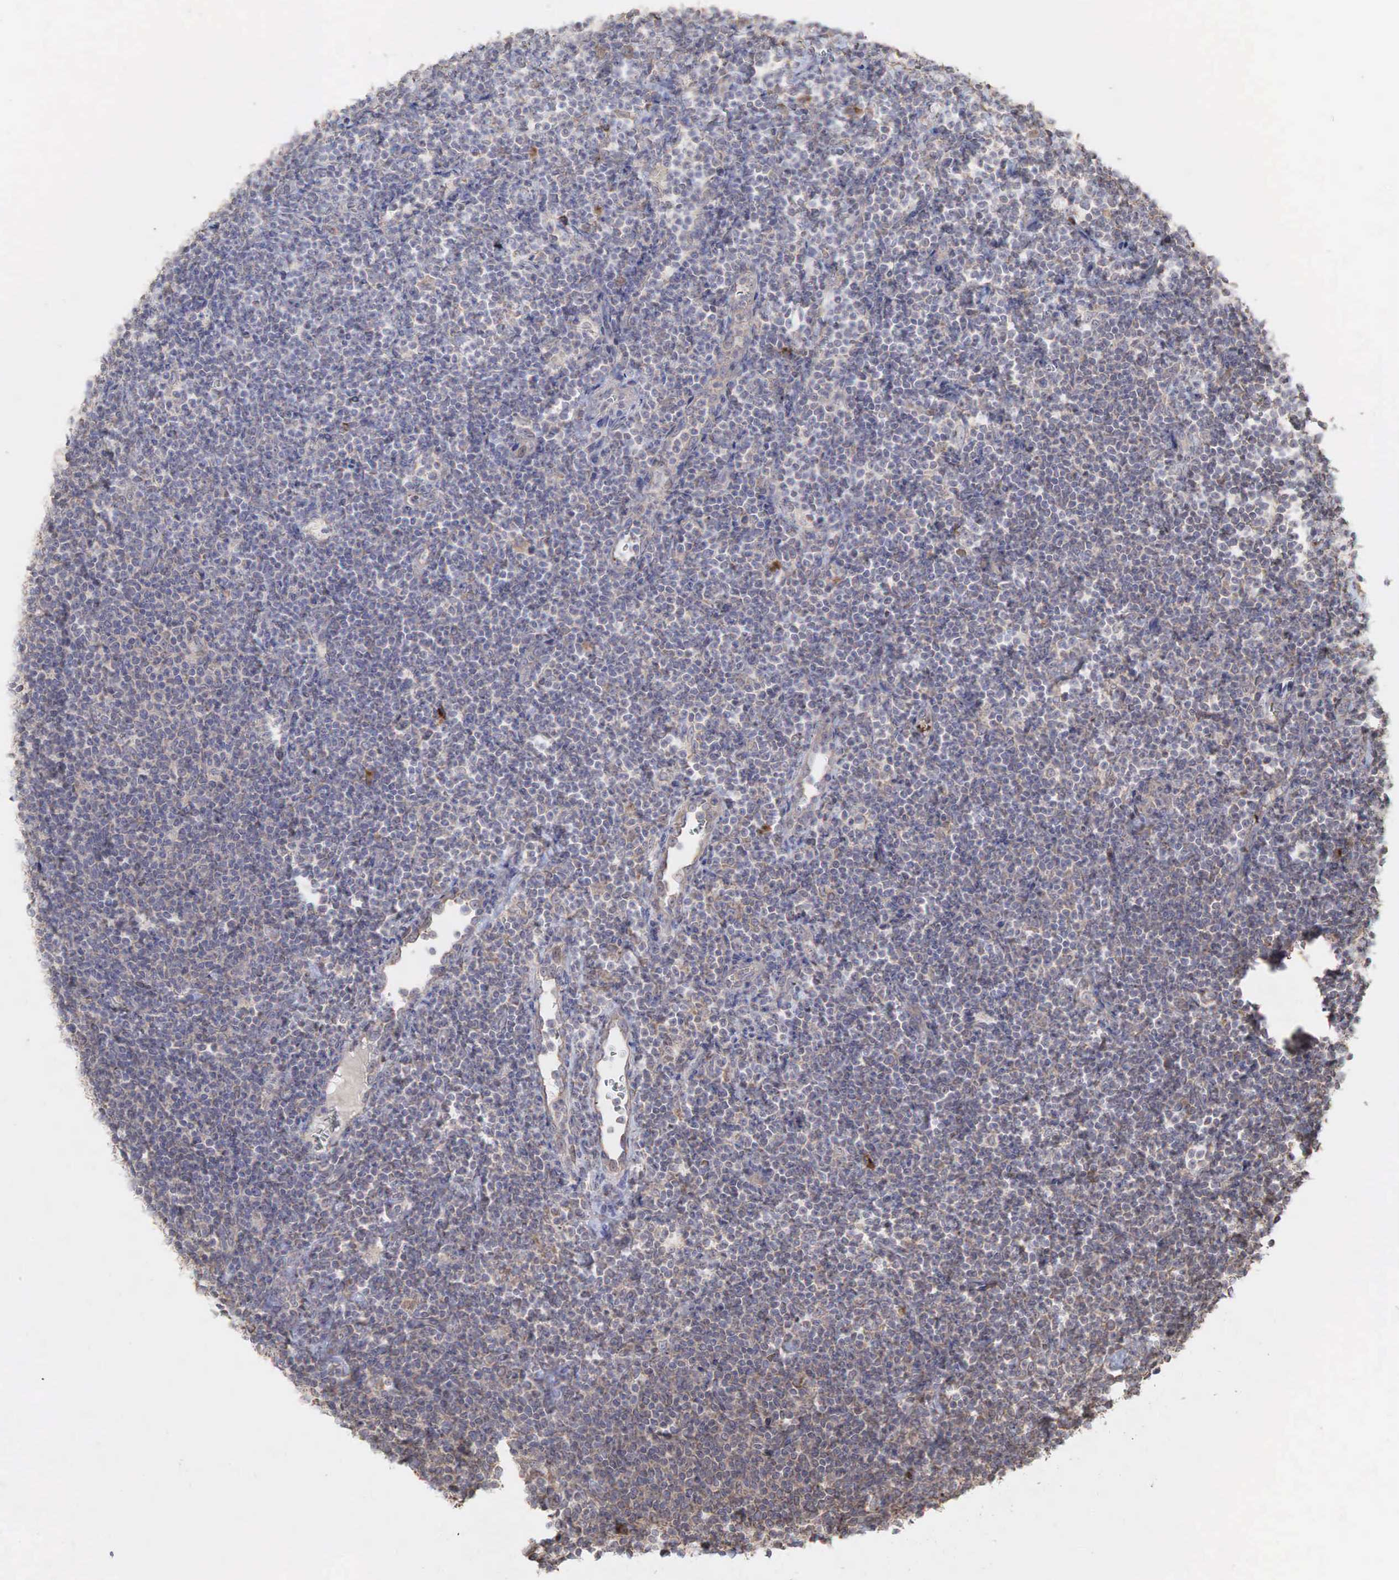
{"staining": {"intensity": "weak", "quantity": ">75%", "location": "cytoplasmic/membranous"}, "tissue": "lymphoma", "cell_type": "Tumor cells", "image_type": "cancer", "snomed": [{"axis": "morphology", "description": "Malignant lymphoma, non-Hodgkin's type, Low grade"}, {"axis": "topography", "description": "Lymph node"}], "caption": "Weak cytoplasmic/membranous staining is appreciated in approximately >75% of tumor cells in low-grade malignant lymphoma, non-Hodgkin's type.", "gene": "PABPC5", "patient": {"sex": "male", "age": 65}}